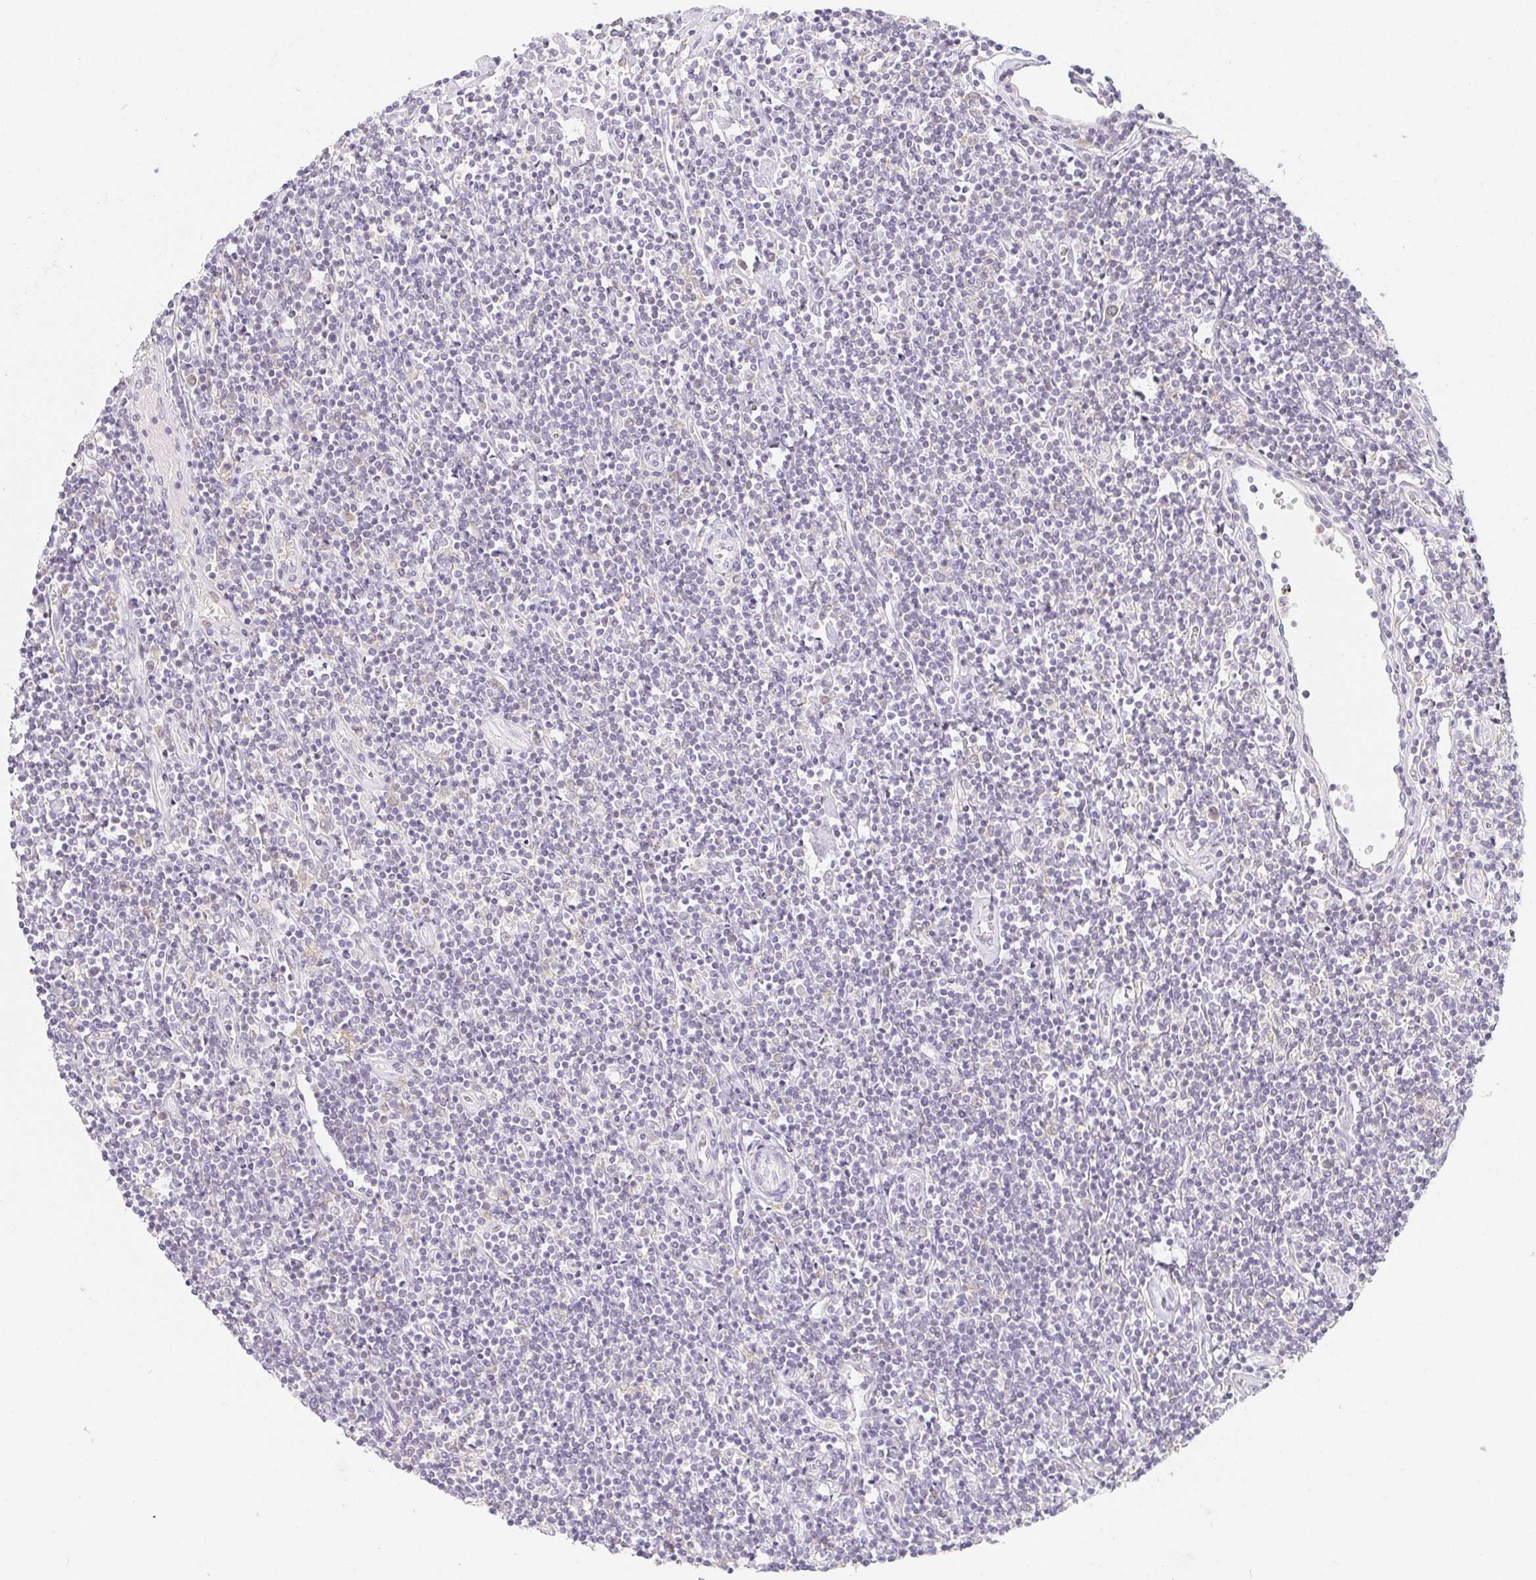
{"staining": {"intensity": "negative", "quantity": "none", "location": "none"}, "tissue": "lymphoma", "cell_type": "Tumor cells", "image_type": "cancer", "snomed": [{"axis": "morphology", "description": "Hodgkin's disease, NOS"}, {"axis": "topography", "description": "Lymph node"}], "caption": "DAB (3,3'-diaminobenzidine) immunohistochemical staining of human Hodgkin's disease demonstrates no significant positivity in tumor cells.", "gene": "SOAT1", "patient": {"sex": "male", "age": 40}}